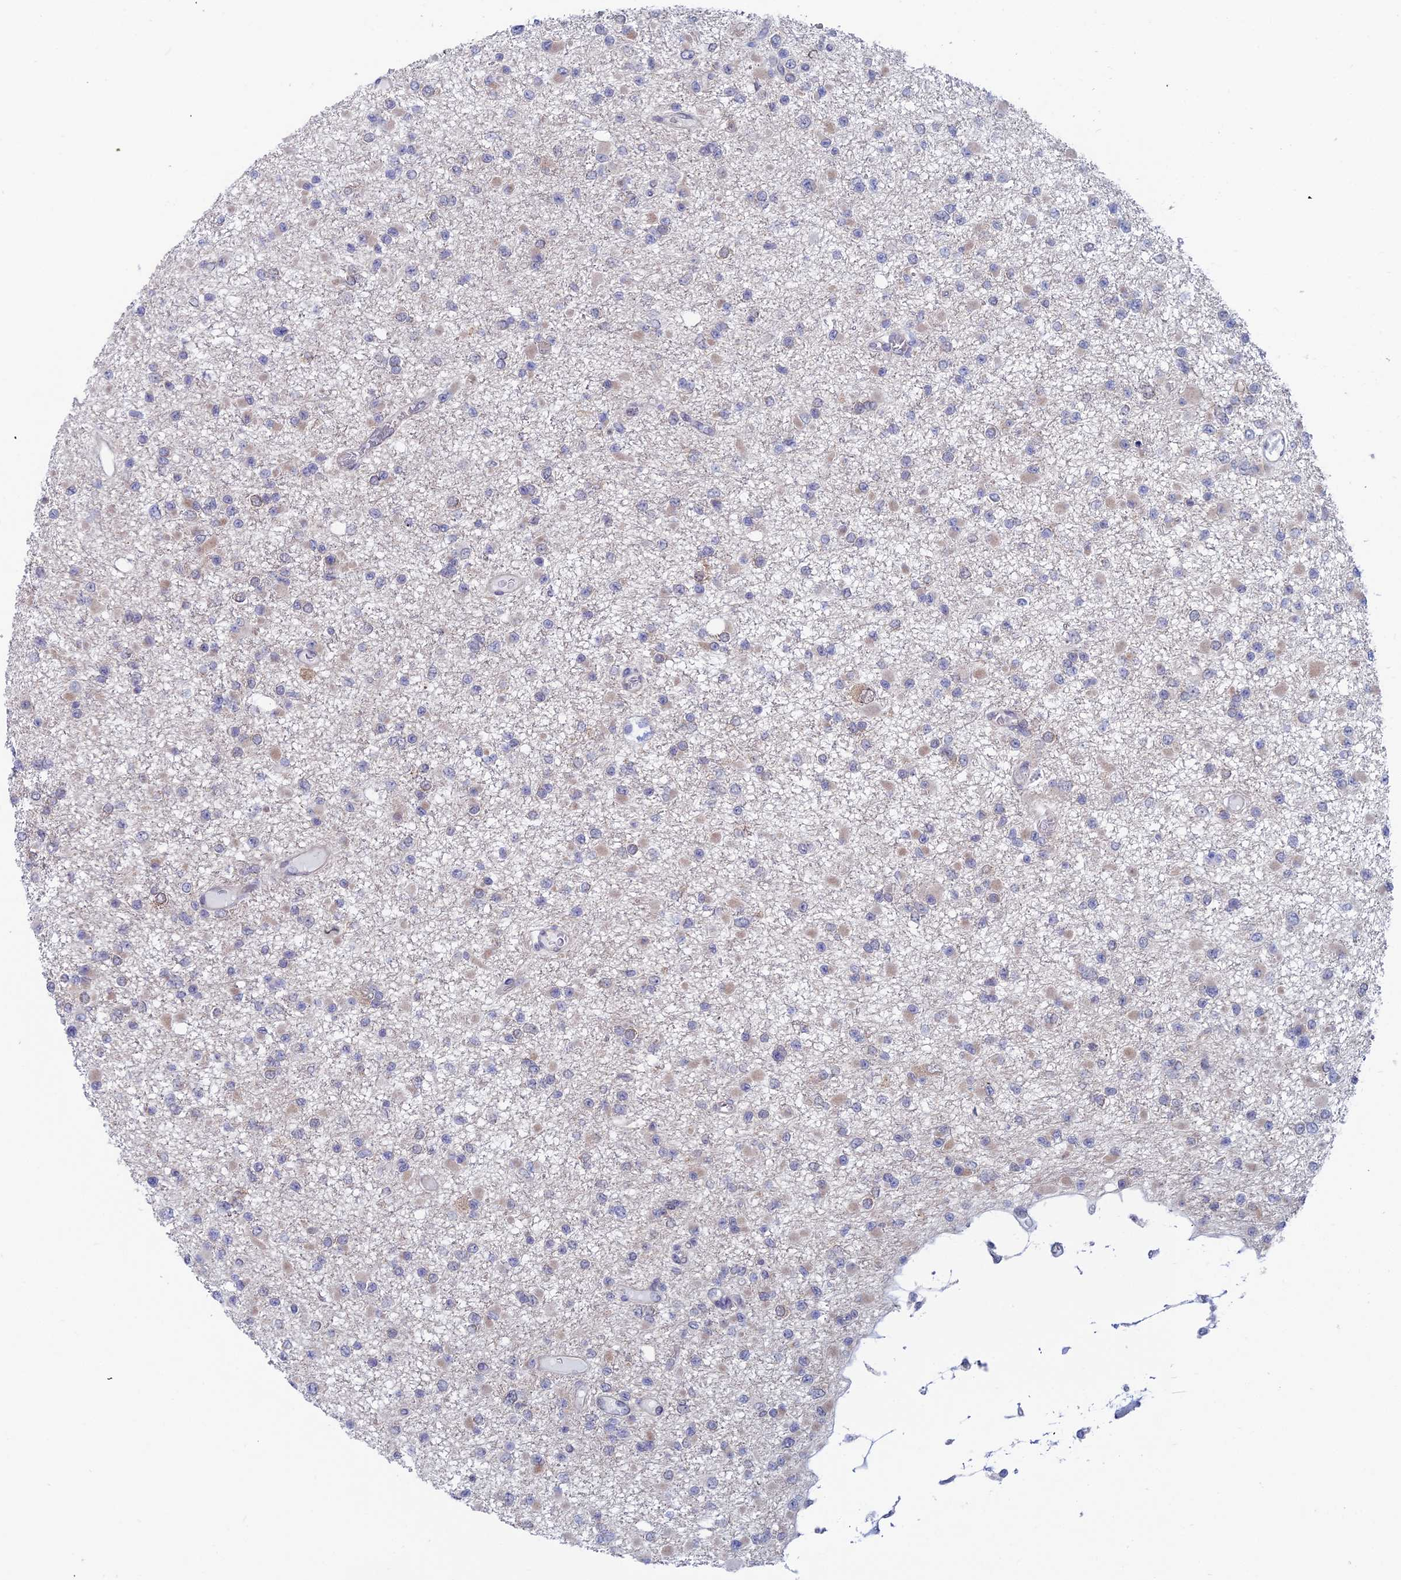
{"staining": {"intensity": "negative", "quantity": "none", "location": "none"}, "tissue": "glioma", "cell_type": "Tumor cells", "image_type": "cancer", "snomed": [{"axis": "morphology", "description": "Glioma, malignant, Low grade"}, {"axis": "topography", "description": "Brain"}], "caption": "There is no significant staining in tumor cells of malignant glioma (low-grade).", "gene": "IGBP1", "patient": {"sex": "female", "age": 22}}